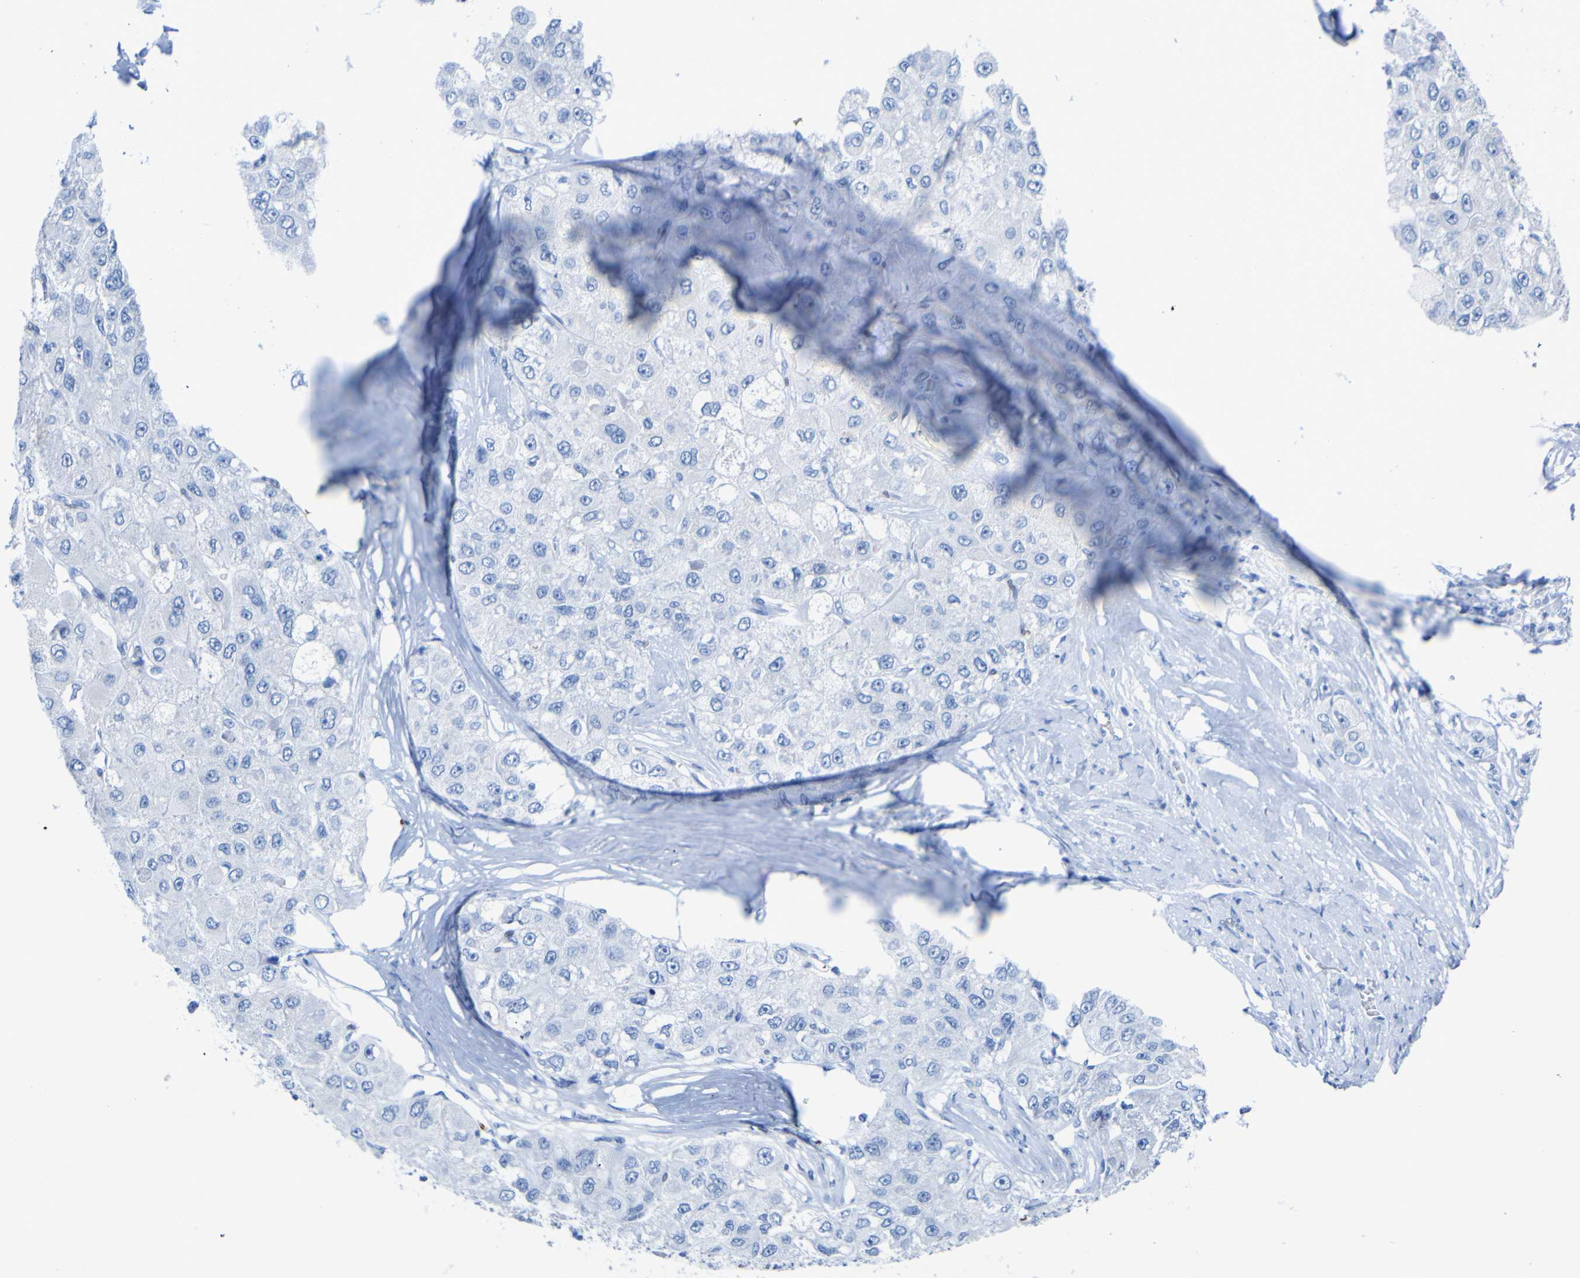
{"staining": {"intensity": "negative", "quantity": "none", "location": "none"}, "tissue": "liver cancer", "cell_type": "Tumor cells", "image_type": "cancer", "snomed": [{"axis": "morphology", "description": "Carcinoma, Hepatocellular, NOS"}, {"axis": "topography", "description": "Liver"}], "caption": "Immunohistochemistry (IHC) of liver cancer reveals no expression in tumor cells. (DAB immunohistochemistry, high magnification).", "gene": "DACH1", "patient": {"sex": "male", "age": 80}}